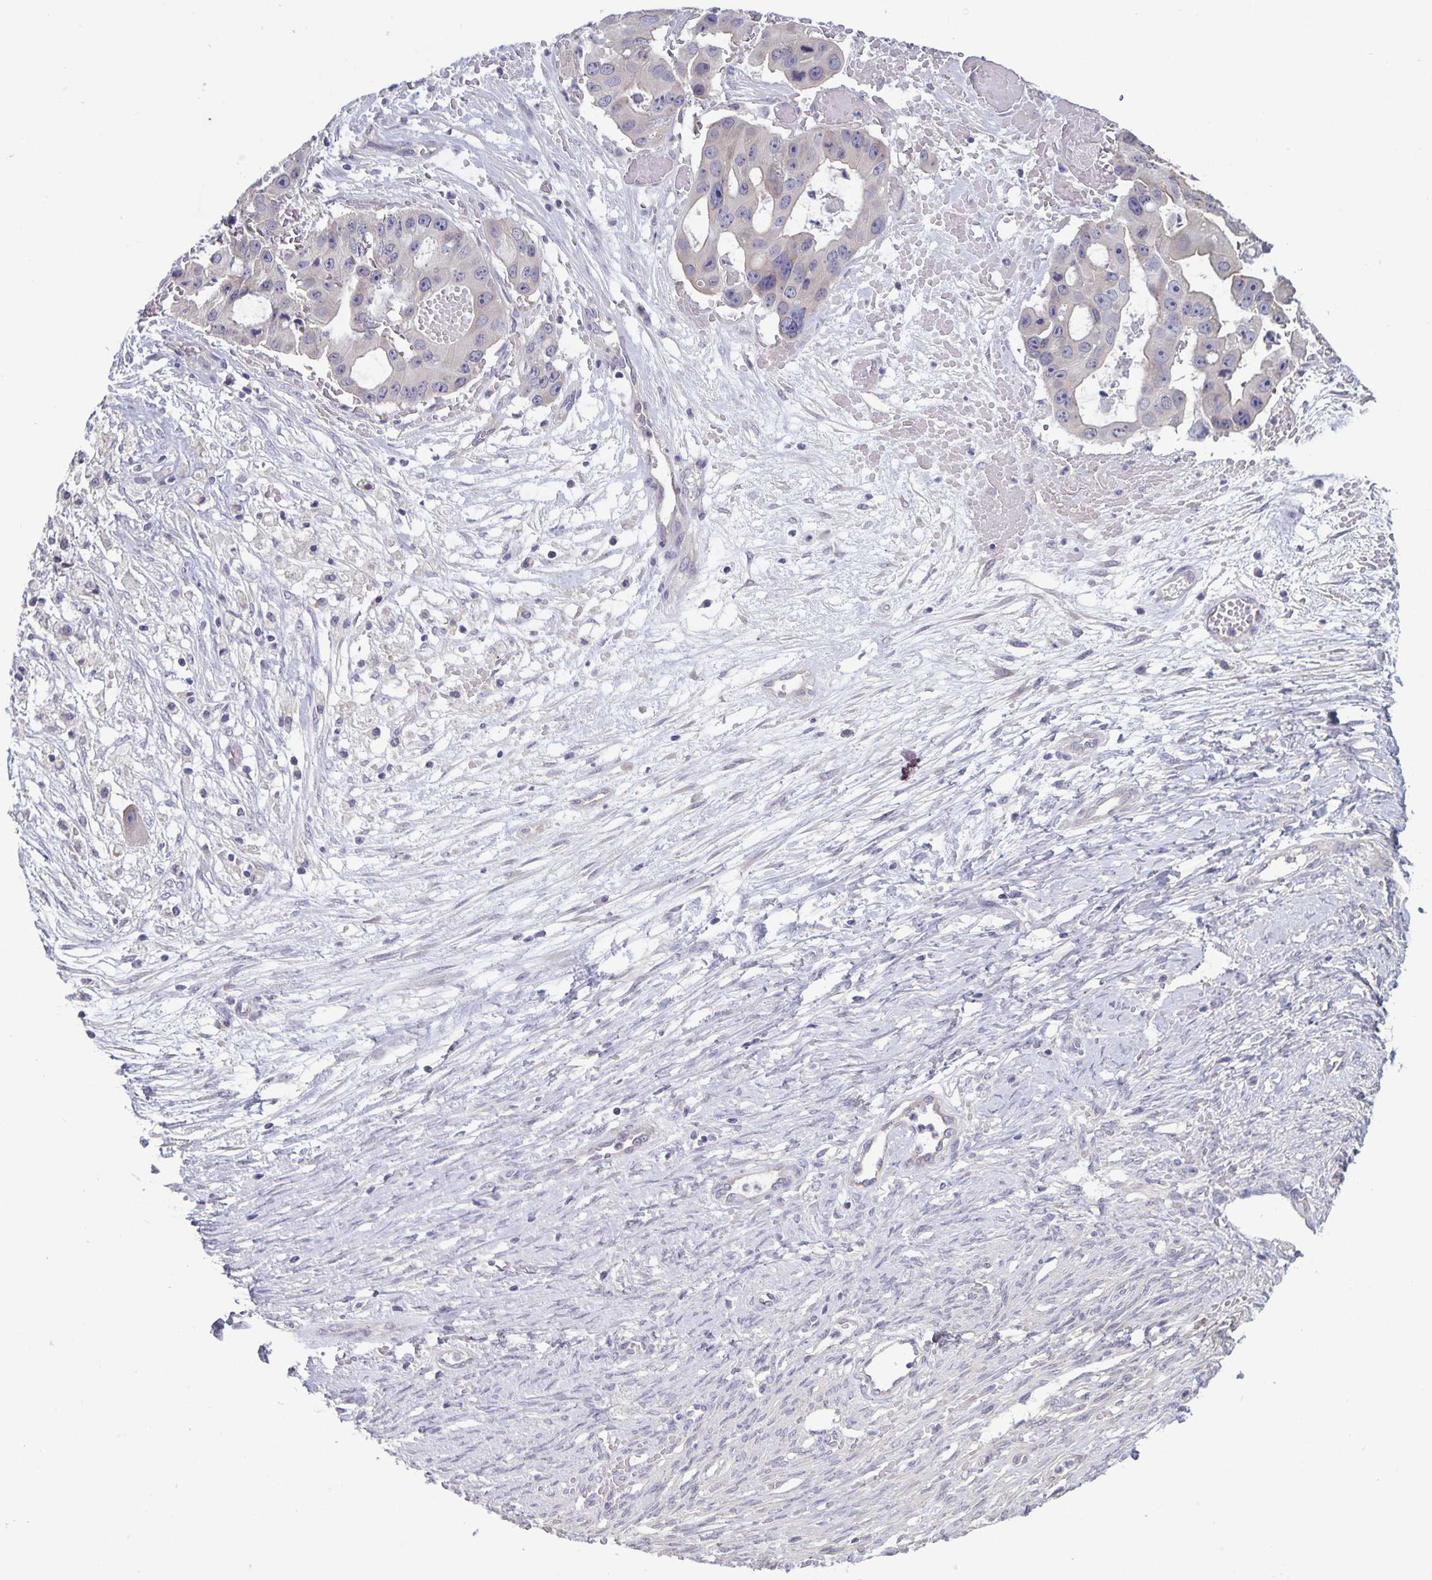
{"staining": {"intensity": "negative", "quantity": "none", "location": "none"}, "tissue": "ovarian cancer", "cell_type": "Tumor cells", "image_type": "cancer", "snomed": [{"axis": "morphology", "description": "Cystadenocarcinoma, serous, NOS"}, {"axis": "topography", "description": "Ovary"}], "caption": "Tumor cells are negative for brown protein staining in ovarian serous cystadenocarcinoma. (IHC, brightfield microscopy, high magnification).", "gene": "PLCB3", "patient": {"sex": "female", "age": 56}}